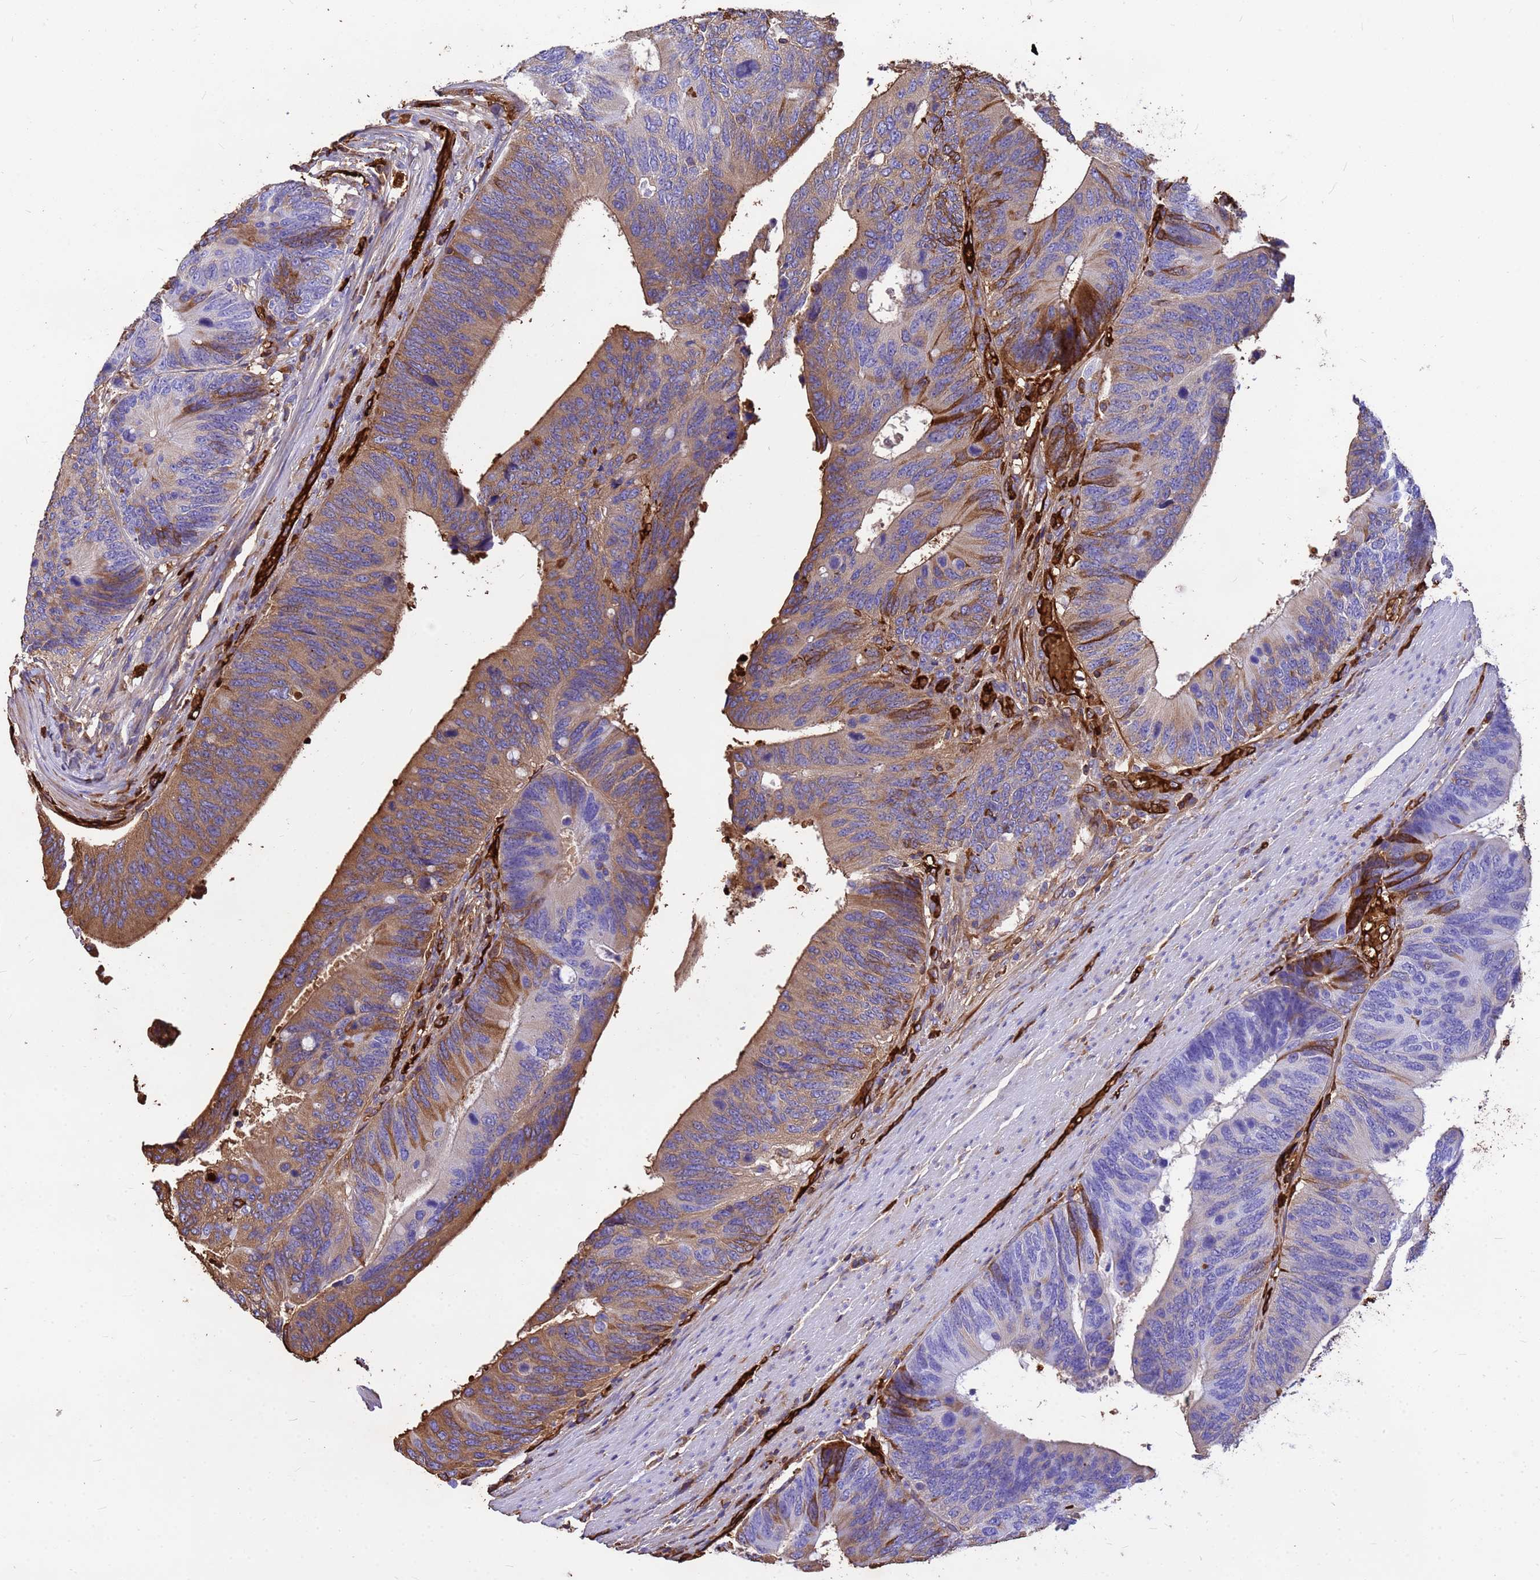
{"staining": {"intensity": "moderate", "quantity": "25%-75%", "location": "cytoplasmic/membranous"}, "tissue": "colorectal cancer", "cell_type": "Tumor cells", "image_type": "cancer", "snomed": [{"axis": "morphology", "description": "Adenocarcinoma, NOS"}, {"axis": "topography", "description": "Colon"}], "caption": "Protein positivity by immunohistochemistry reveals moderate cytoplasmic/membranous positivity in about 25%-75% of tumor cells in colorectal adenocarcinoma.", "gene": "HBA2", "patient": {"sex": "male", "age": 87}}